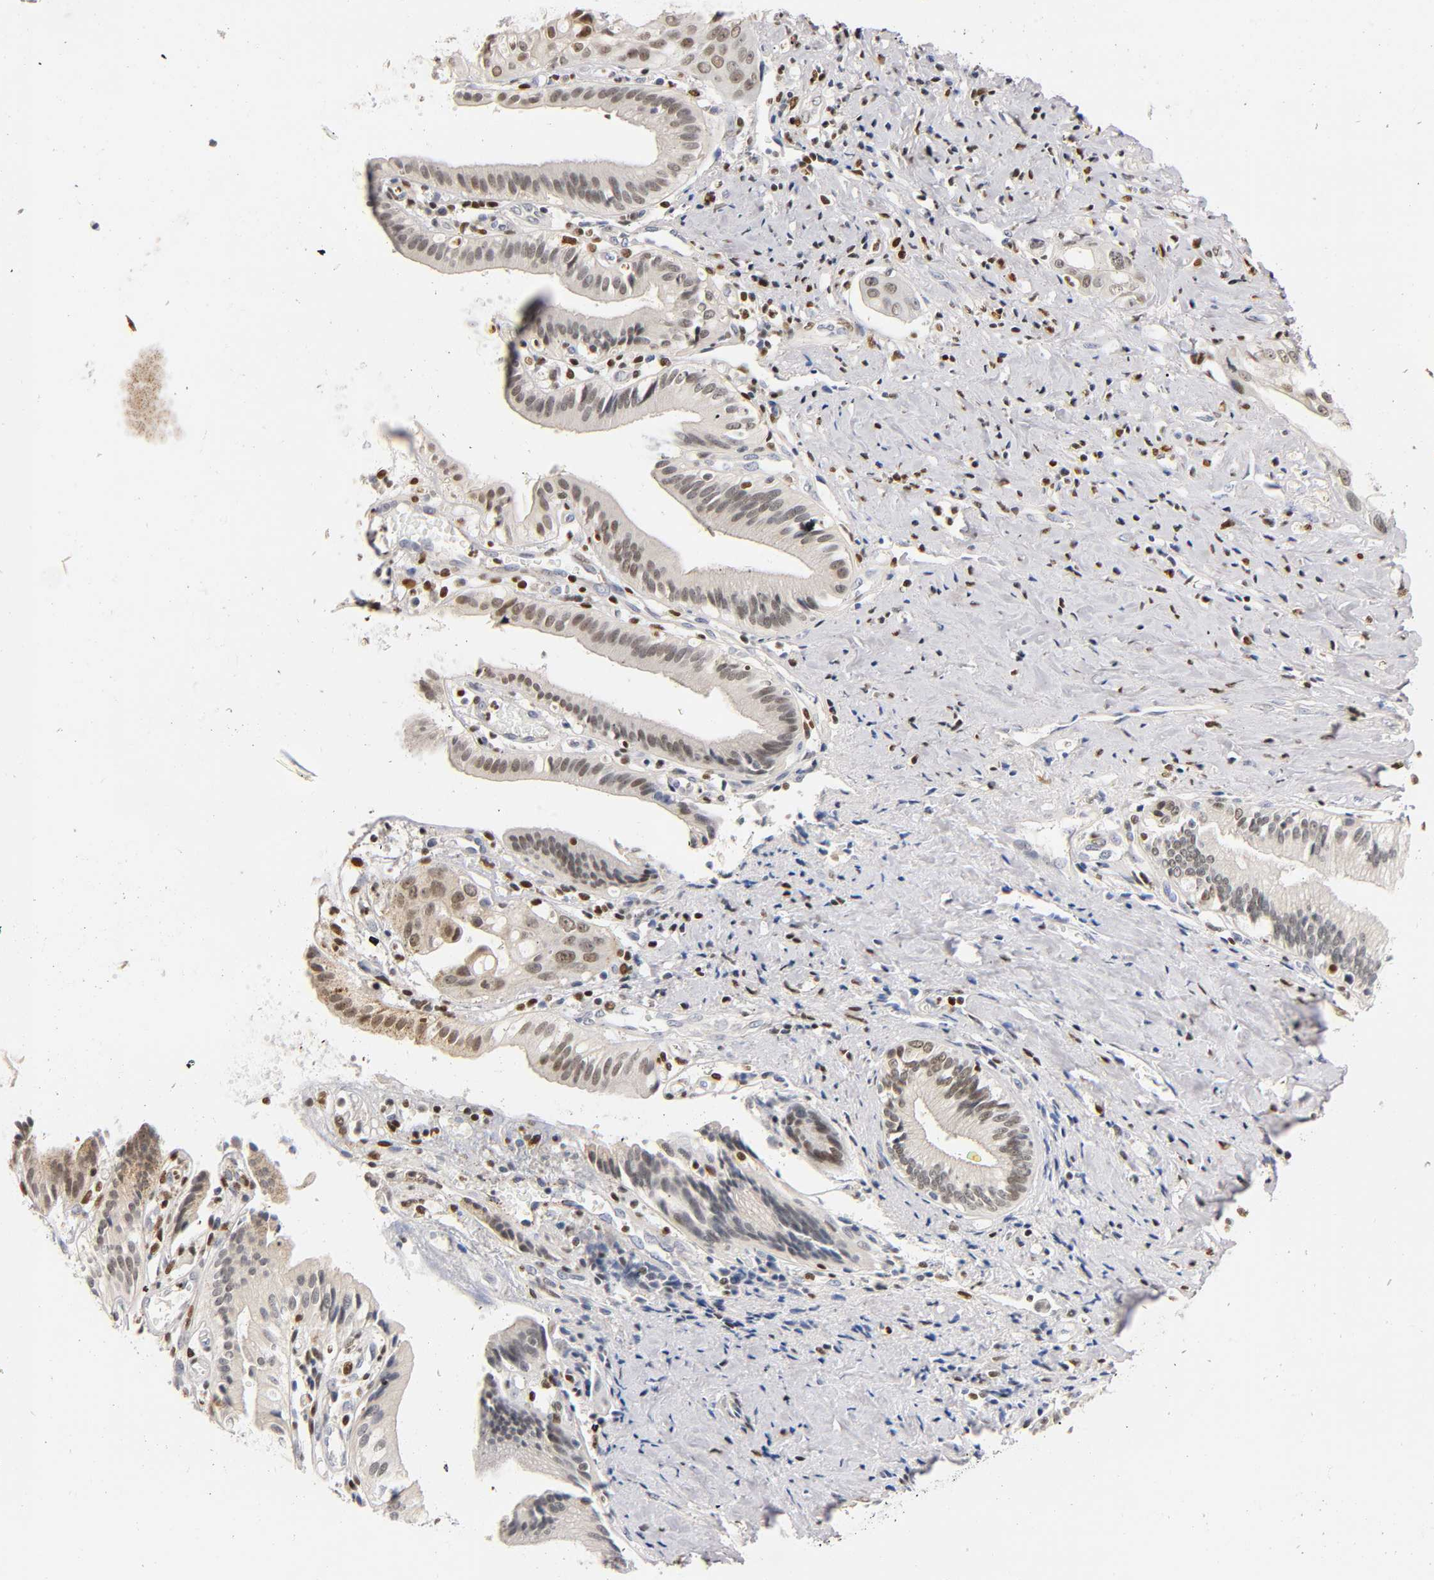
{"staining": {"intensity": "weak", "quantity": ">75%", "location": "nuclear"}, "tissue": "pancreatic cancer", "cell_type": "Tumor cells", "image_type": "cancer", "snomed": [{"axis": "morphology", "description": "Adenocarcinoma, NOS"}, {"axis": "topography", "description": "Pancreas"}], "caption": "IHC staining of pancreatic adenocarcinoma, which shows low levels of weak nuclear staining in approximately >75% of tumor cells indicating weak nuclear protein expression. The staining was performed using DAB (brown) for protein detection and nuclei were counterstained in hematoxylin (blue).", "gene": "RUNX1", "patient": {"sex": "female", "age": 60}}